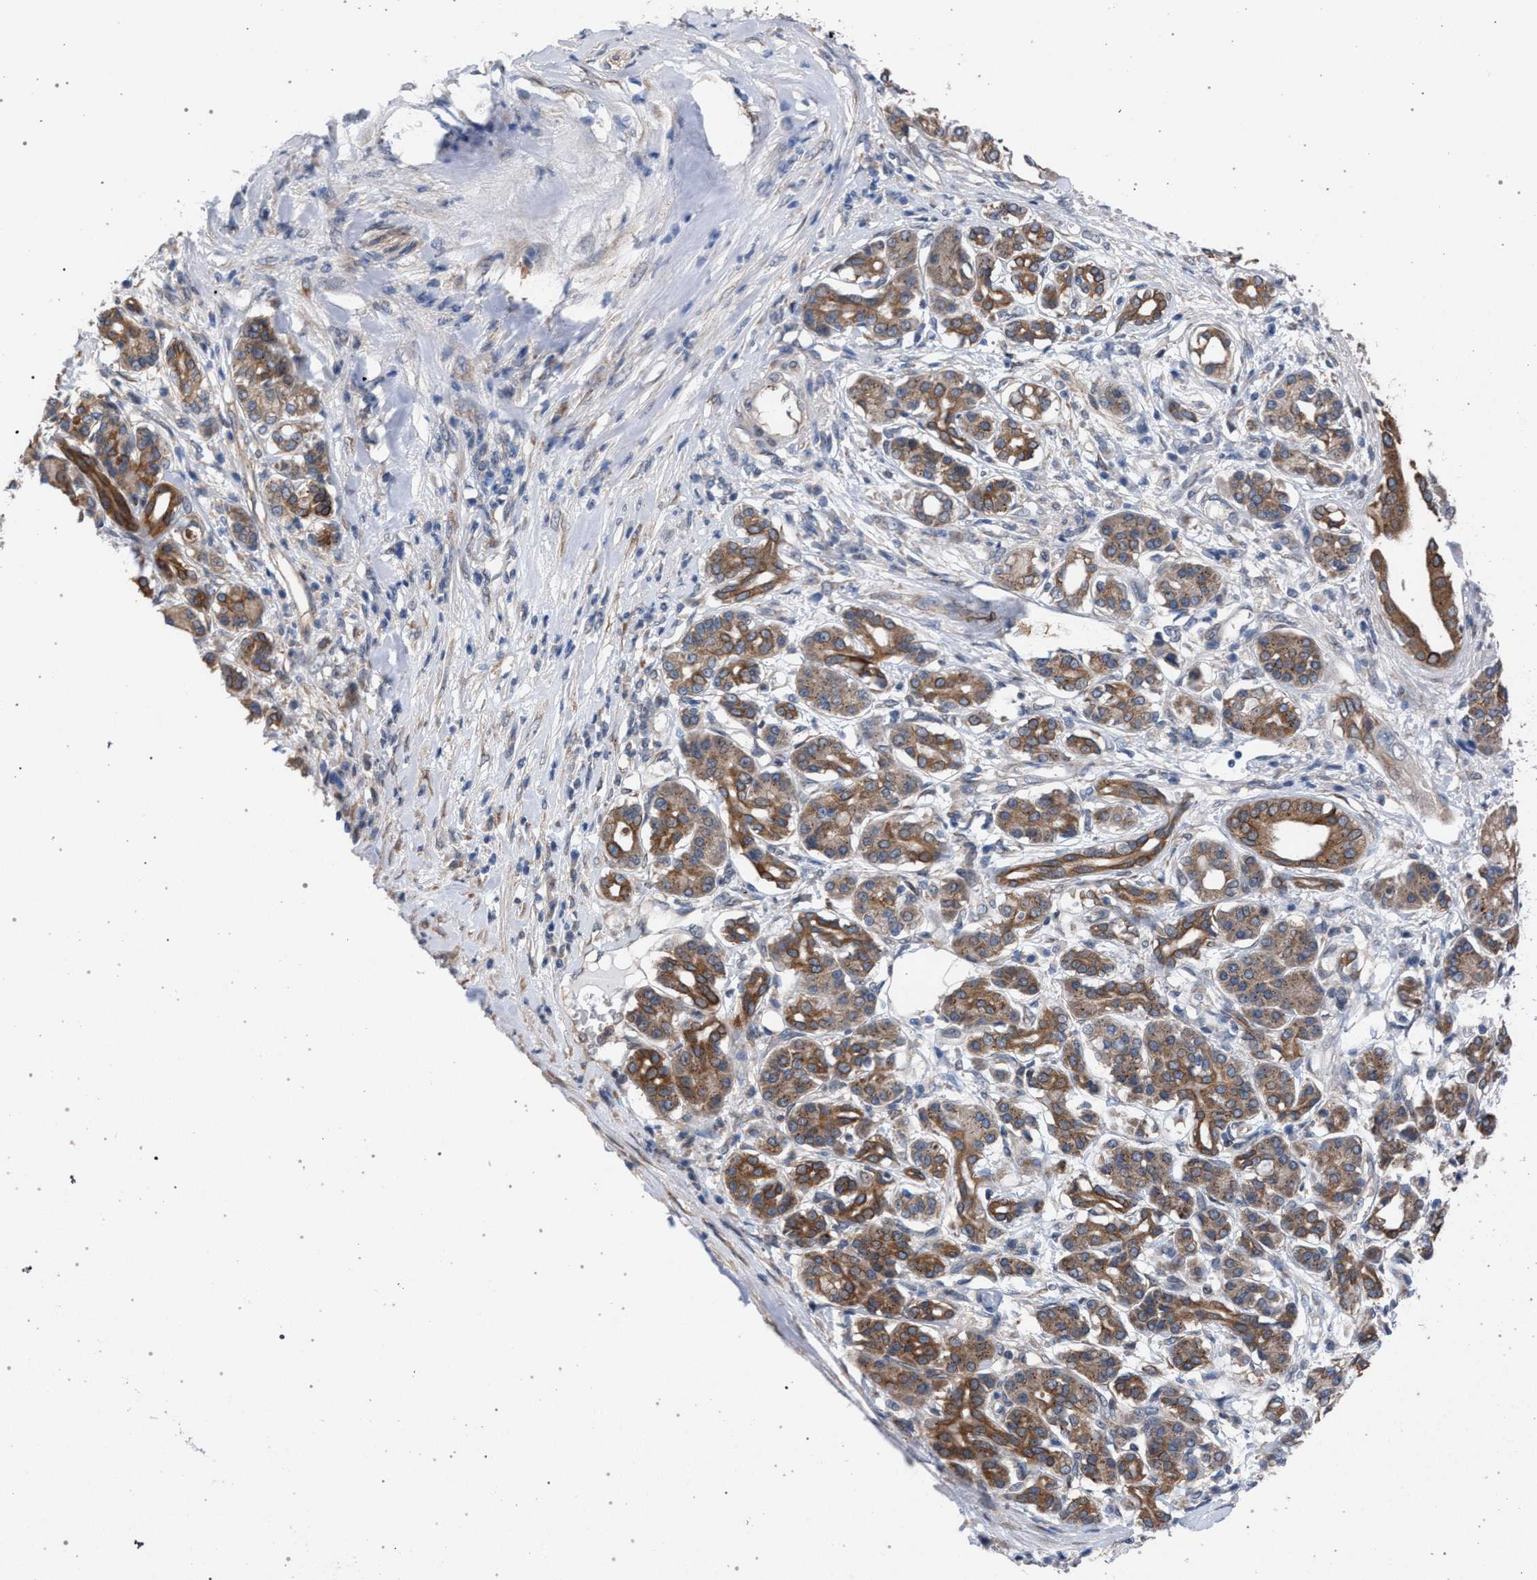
{"staining": {"intensity": "moderate", "quantity": ">75%", "location": "cytoplasmic/membranous"}, "tissue": "pancreatic cancer", "cell_type": "Tumor cells", "image_type": "cancer", "snomed": [{"axis": "morphology", "description": "Adenocarcinoma, NOS"}, {"axis": "topography", "description": "Pancreas"}], "caption": "The immunohistochemical stain shows moderate cytoplasmic/membranous expression in tumor cells of pancreatic adenocarcinoma tissue.", "gene": "ARPC5L", "patient": {"sex": "female", "age": 56}}